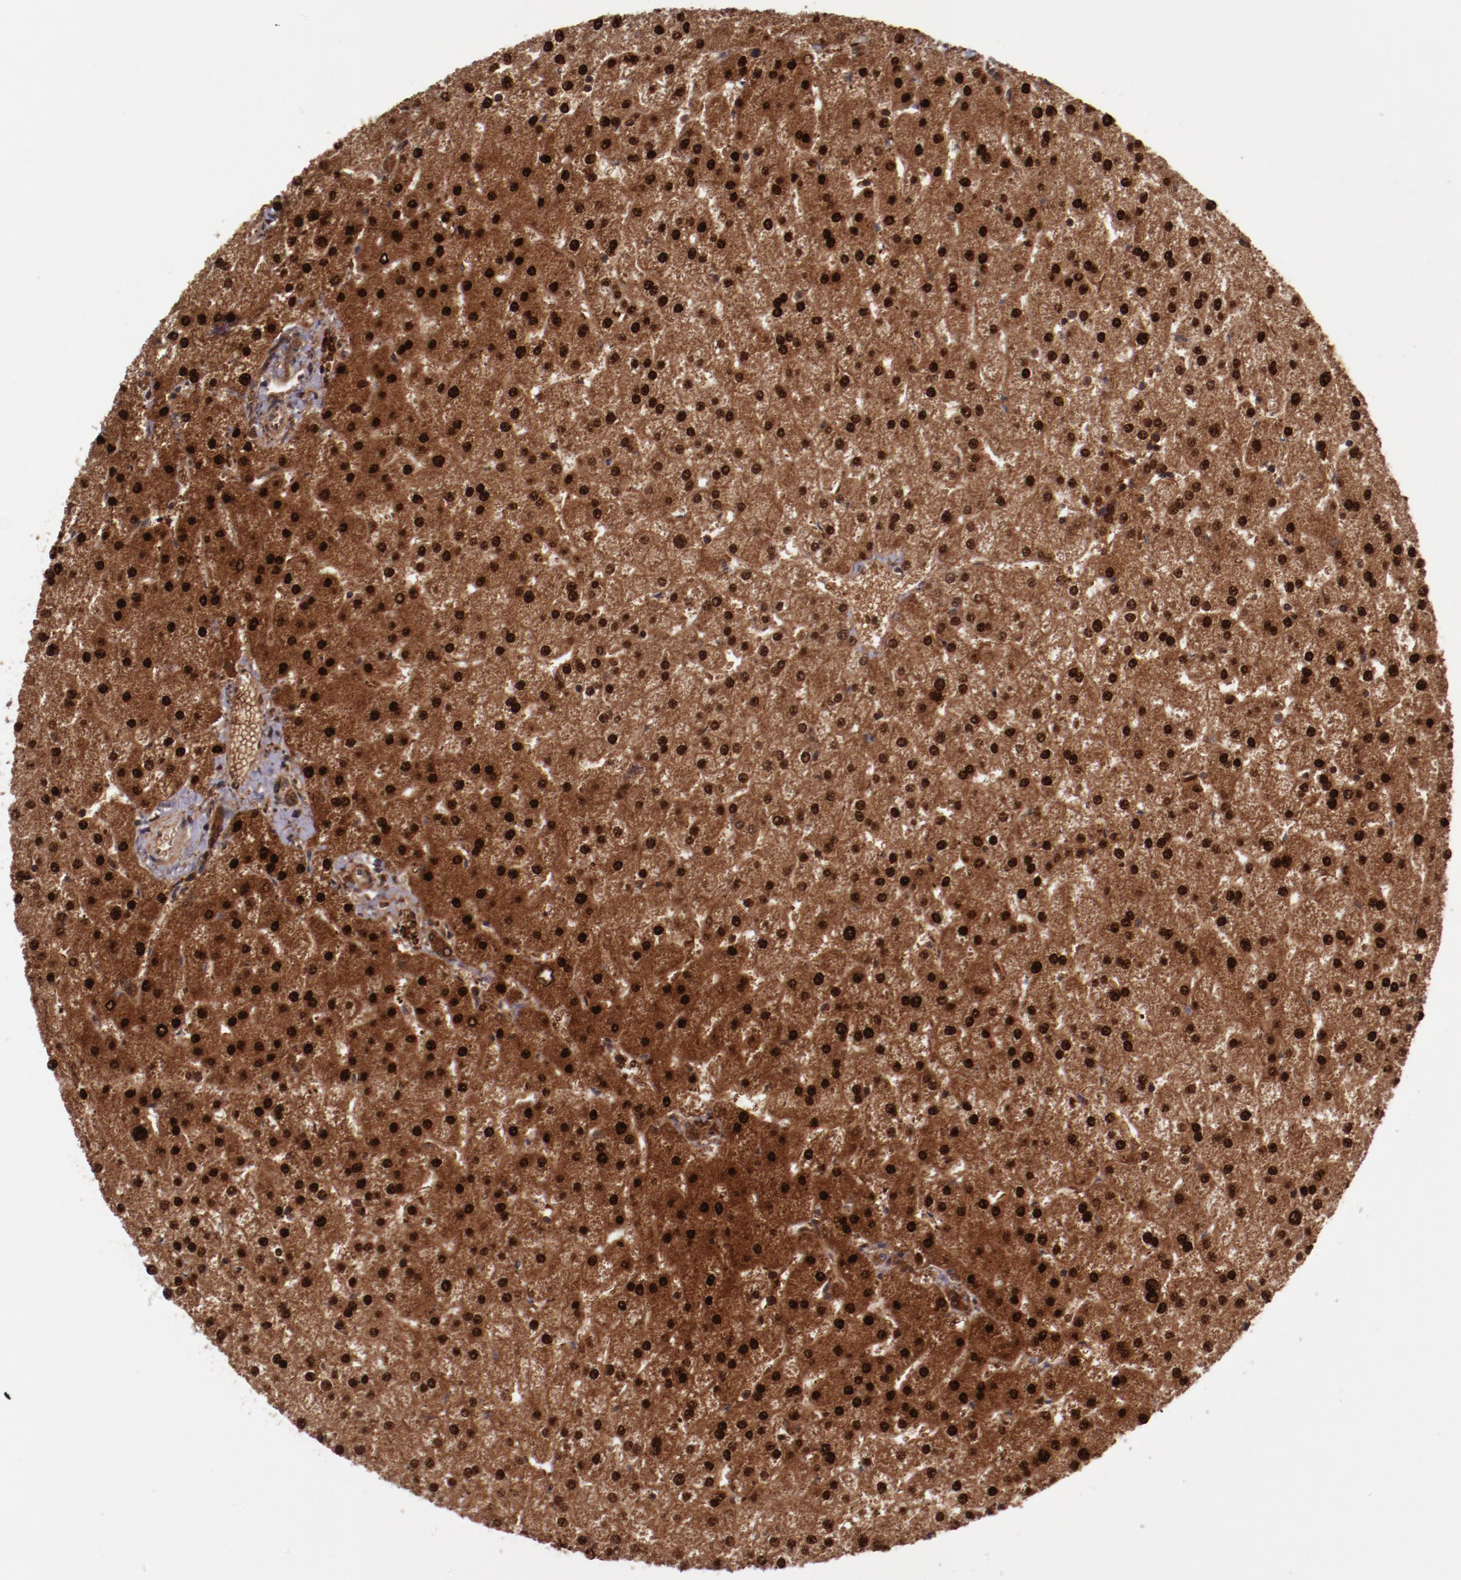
{"staining": {"intensity": "weak", "quantity": ">75%", "location": "cytoplasmic/membranous"}, "tissue": "liver", "cell_type": "Cholangiocytes", "image_type": "normal", "snomed": [{"axis": "morphology", "description": "Normal tissue, NOS"}, {"axis": "topography", "description": "Liver"}], "caption": "Protein staining shows weak cytoplasmic/membranous staining in about >75% of cholangiocytes in normal liver. Using DAB (brown) and hematoxylin (blue) stains, captured at high magnification using brightfield microscopy.", "gene": "FTSJ1", "patient": {"sex": "female", "age": 32}}